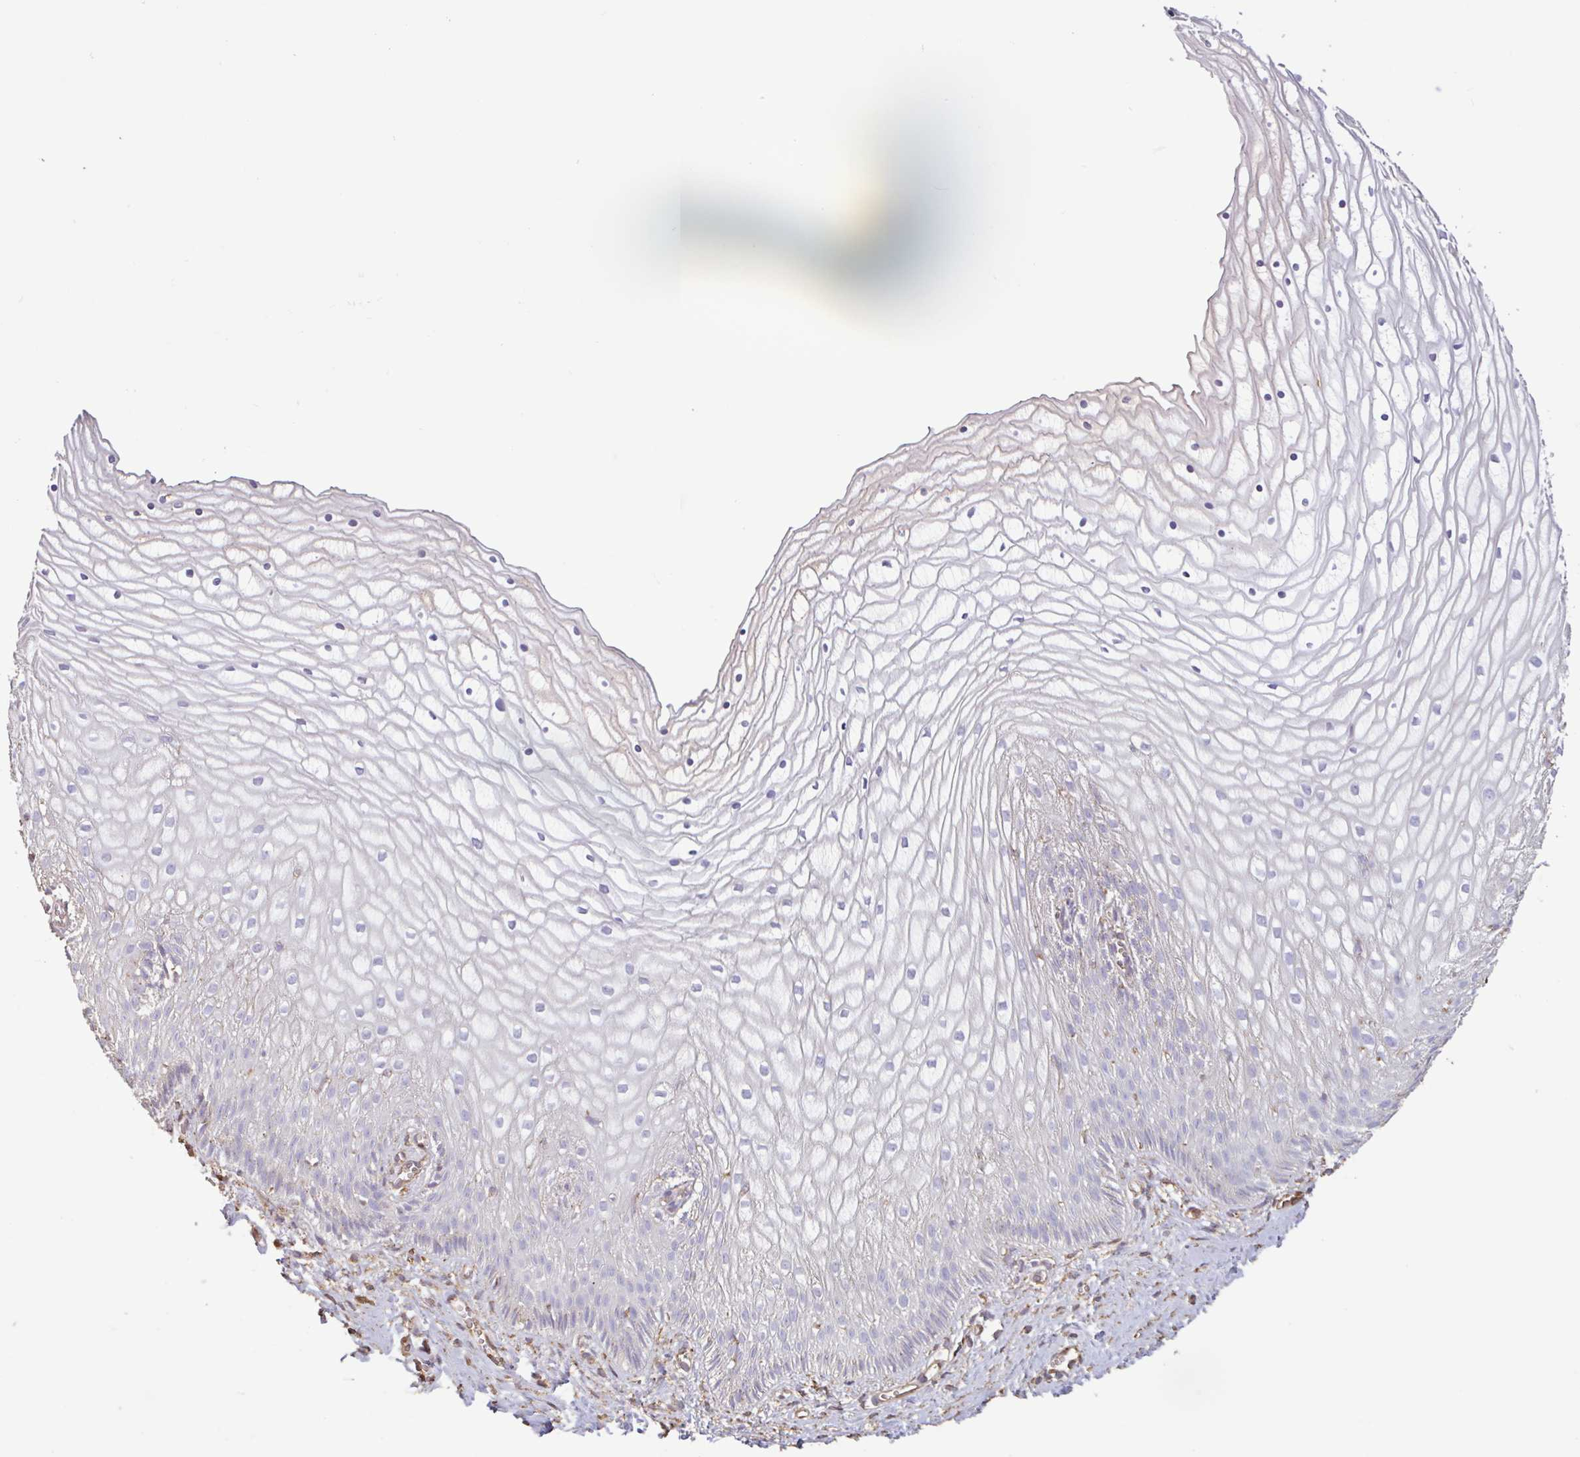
{"staining": {"intensity": "negative", "quantity": "none", "location": "none"}, "tissue": "vagina", "cell_type": "Squamous epithelial cells", "image_type": "normal", "snomed": [{"axis": "morphology", "description": "Normal tissue, NOS"}, {"axis": "topography", "description": "Vagina"}], "caption": "Histopathology image shows no significant protein expression in squamous epithelial cells of benign vagina.", "gene": "ZNF790", "patient": {"sex": "female", "age": 56}}